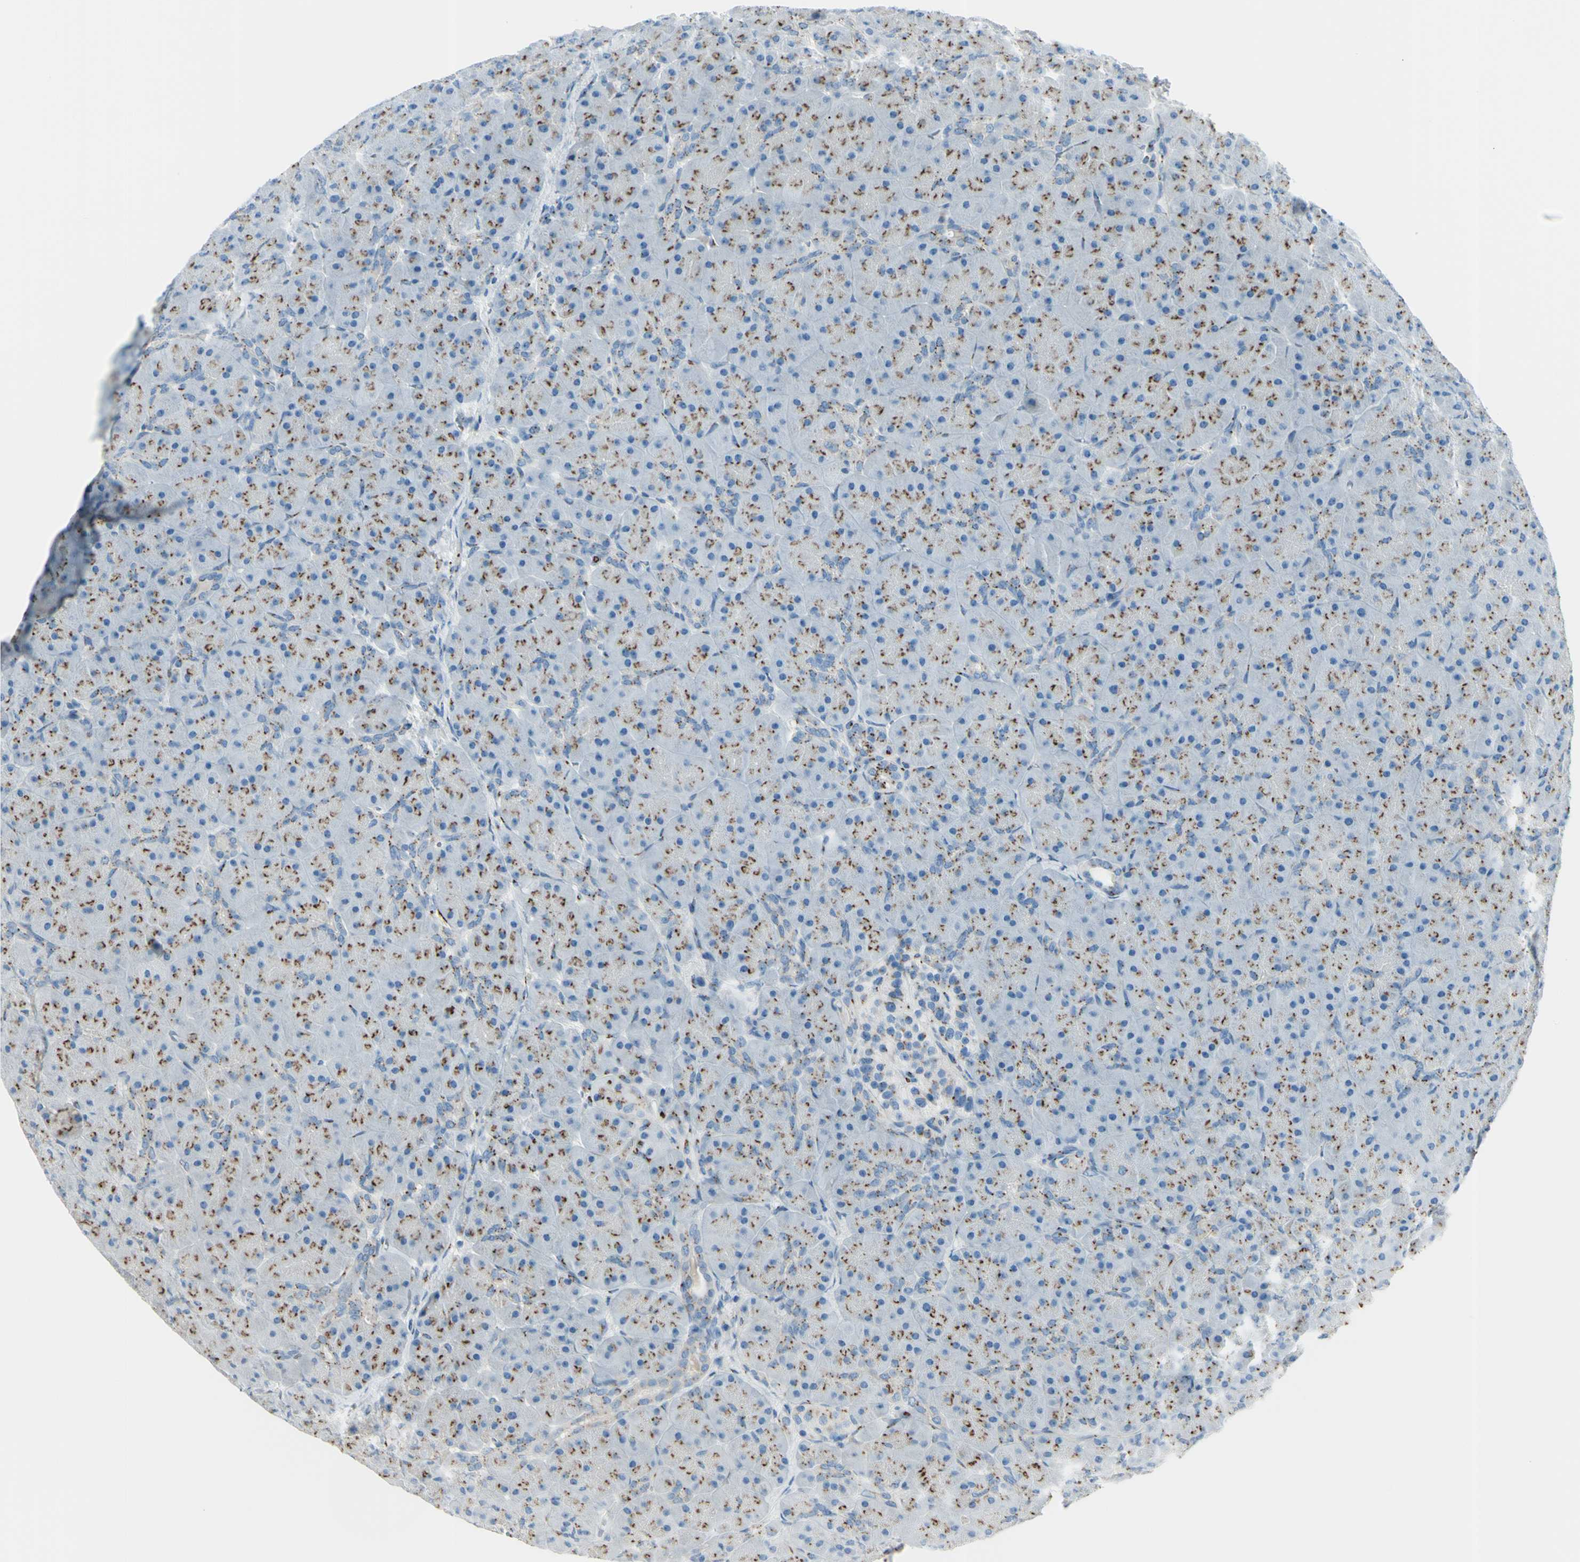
{"staining": {"intensity": "moderate", "quantity": "25%-75%", "location": "cytoplasmic/membranous"}, "tissue": "pancreas", "cell_type": "Exocrine glandular cells", "image_type": "normal", "snomed": [{"axis": "morphology", "description": "Normal tissue, NOS"}, {"axis": "topography", "description": "Pancreas"}], "caption": "IHC of normal human pancreas exhibits medium levels of moderate cytoplasmic/membranous staining in approximately 25%-75% of exocrine glandular cells.", "gene": "B4GALT1", "patient": {"sex": "male", "age": 66}}